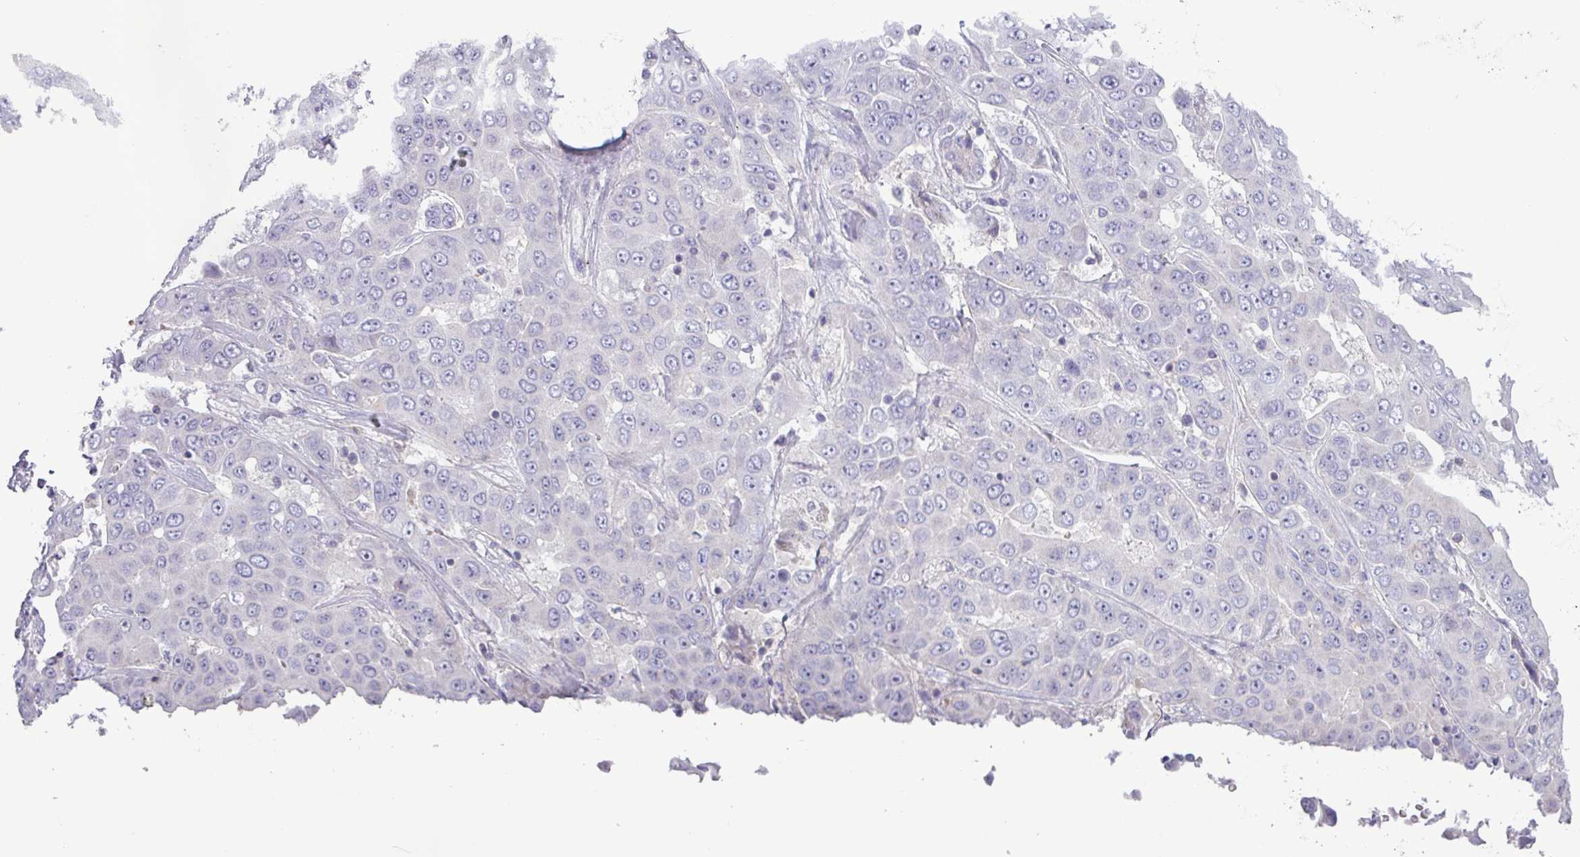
{"staining": {"intensity": "negative", "quantity": "none", "location": "none"}, "tissue": "liver cancer", "cell_type": "Tumor cells", "image_type": "cancer", "snomed": [{"axis": "morphology", "description": "Cholangiocarcinoma"}, {"axis": "topography", "description": "Liver"}], "caption": "A high-resolution micrograph shows IHC staining of liver cancer (cholangiocarcinoma), which demonstrates no significant staining in tumor cells.", "gene": "TNFSF12", "patient": {"sex": "female", "age": 52}}